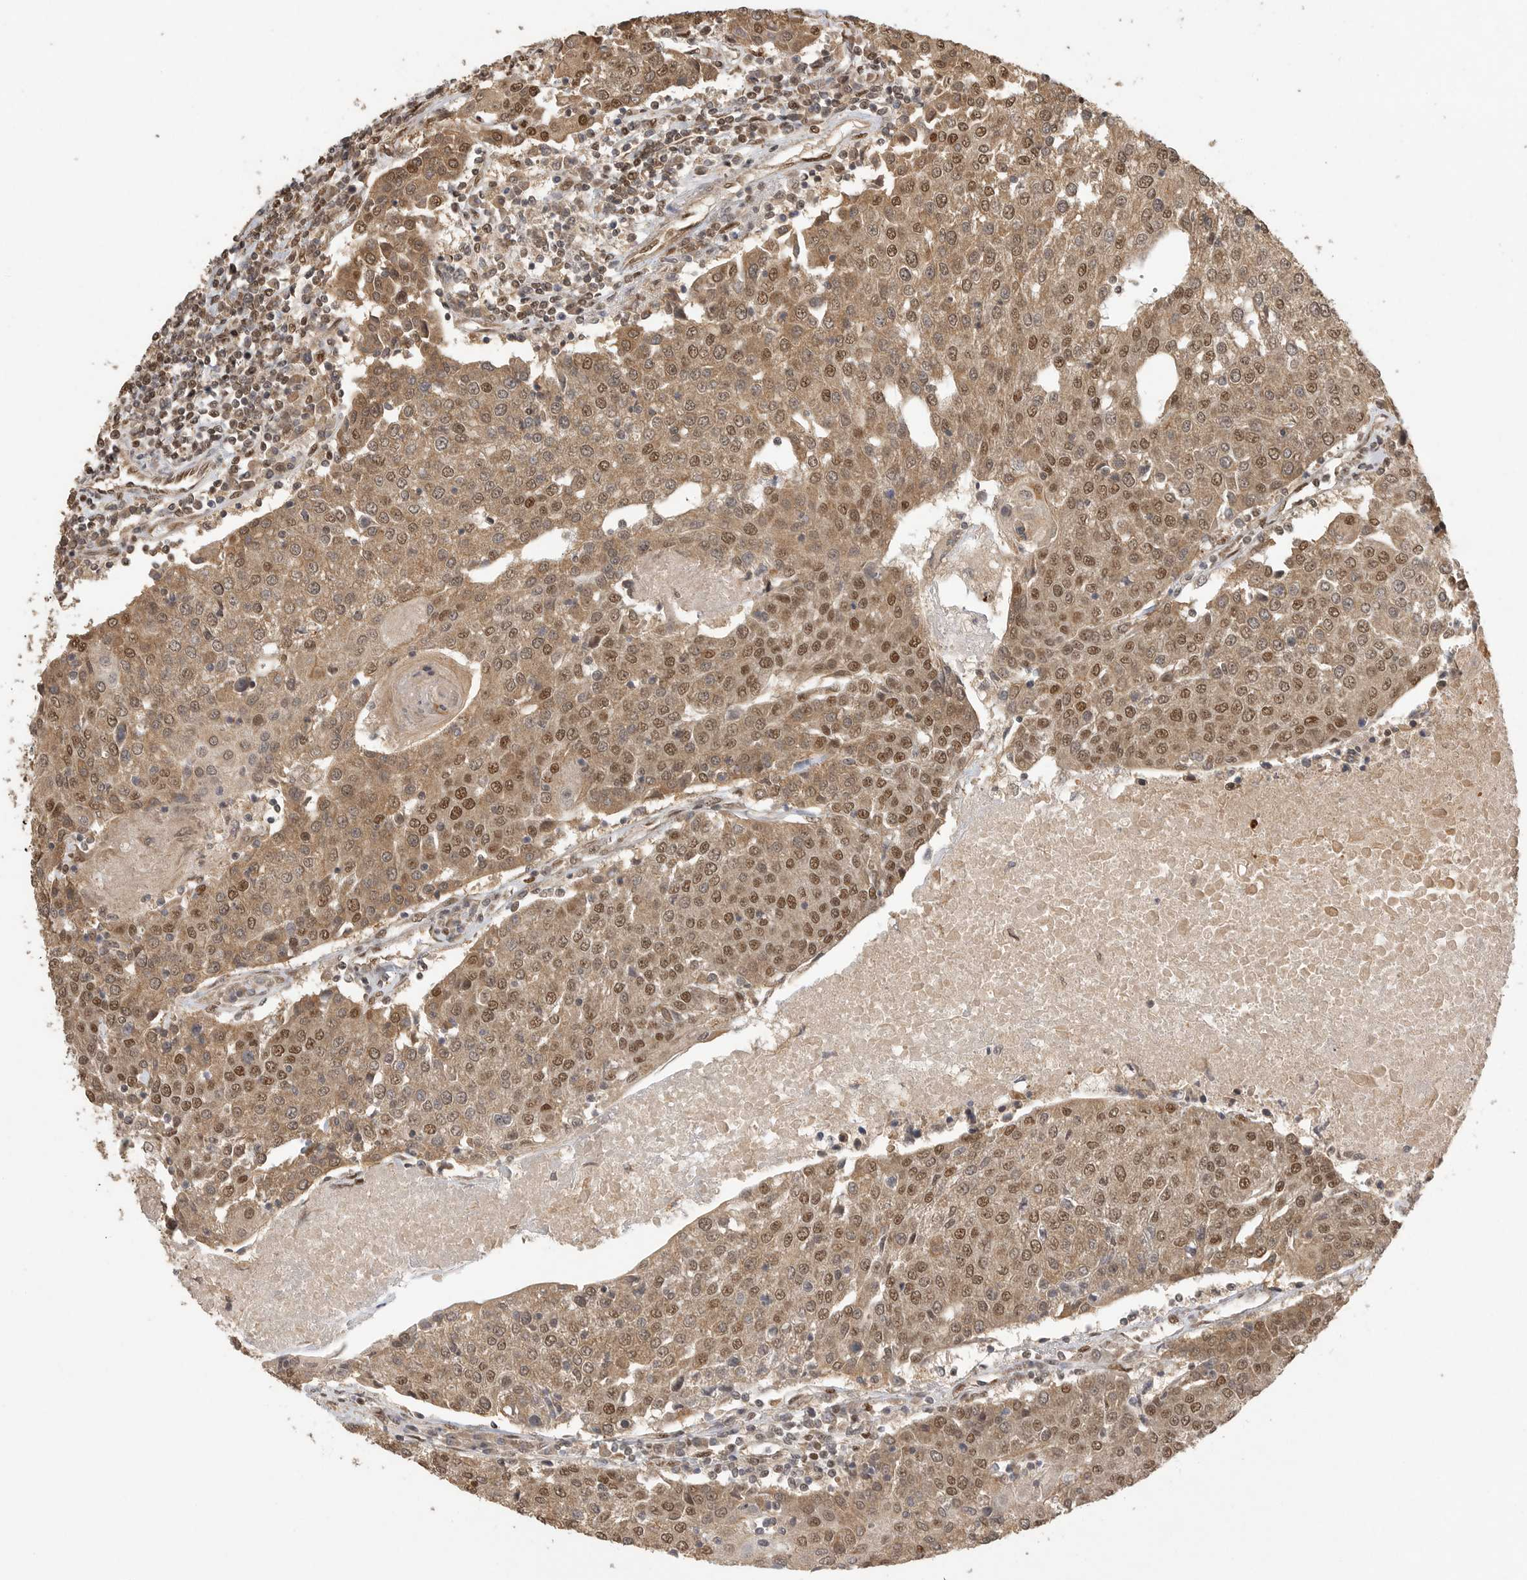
{"staining": {"intensity": "moderate", "quantity": ">75%", "location": "cytoplasmic/membranous,nuclear"}, "tissue": "urothelial cancer", "cell_type": "Tumor cells", "image_type": "cancer", "snomed": [{"axis": "morphology", "description": "Urothelial carcinoma, High grade"}, {"axis": "topography", "description": "Urinary bladder"}], "caption": "This image shows immunohistochemistry (IHC) staining of human high-grade urothelial carcinoma, with medium moderate cytoplasmic/membranous and nuclear positivity in approximately >75% of tumor cells.", "gene": "DFFA", "patient": {"sex": "female", "age": 85}}